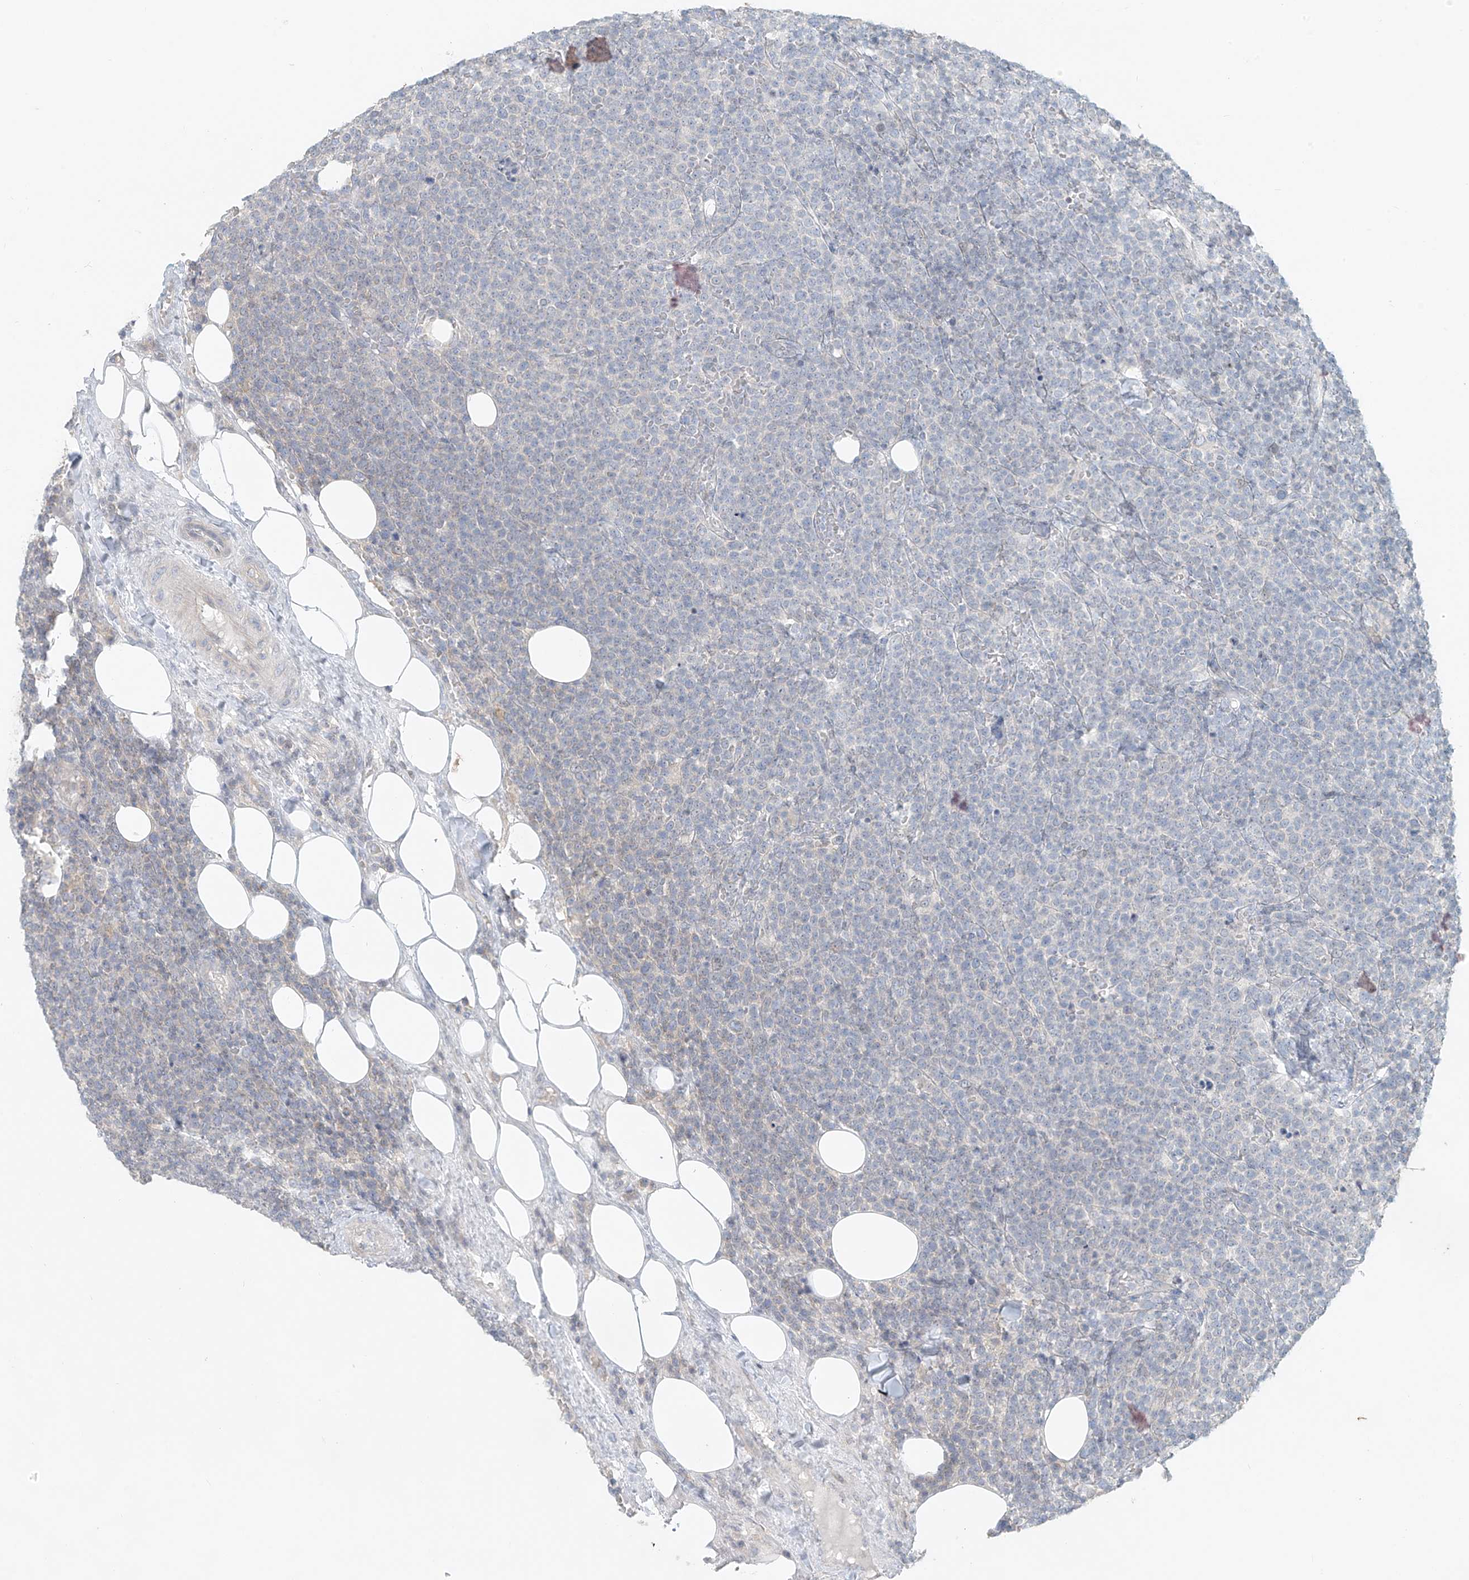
{"staining": {"intensity": "negative", "quantity": "none", "location": "none"}, "tissue": "lymphoma", "cell_type": "Tumor cells", "image_type": "cancer", "snomed": [{"axis": "morphology", "description": "Malignant lymphoma, non-Hodgkin's type, High grade"}, {"axis": "topography", "description": "Lymph node"}], "caption": "This is a histopathology image of immunohistochemistry (IHC) staining of lymphoma, which shows no expression in tumor cells.", "gene": "OSBPL7", "patient": {"sex": "male", "age": 61}}